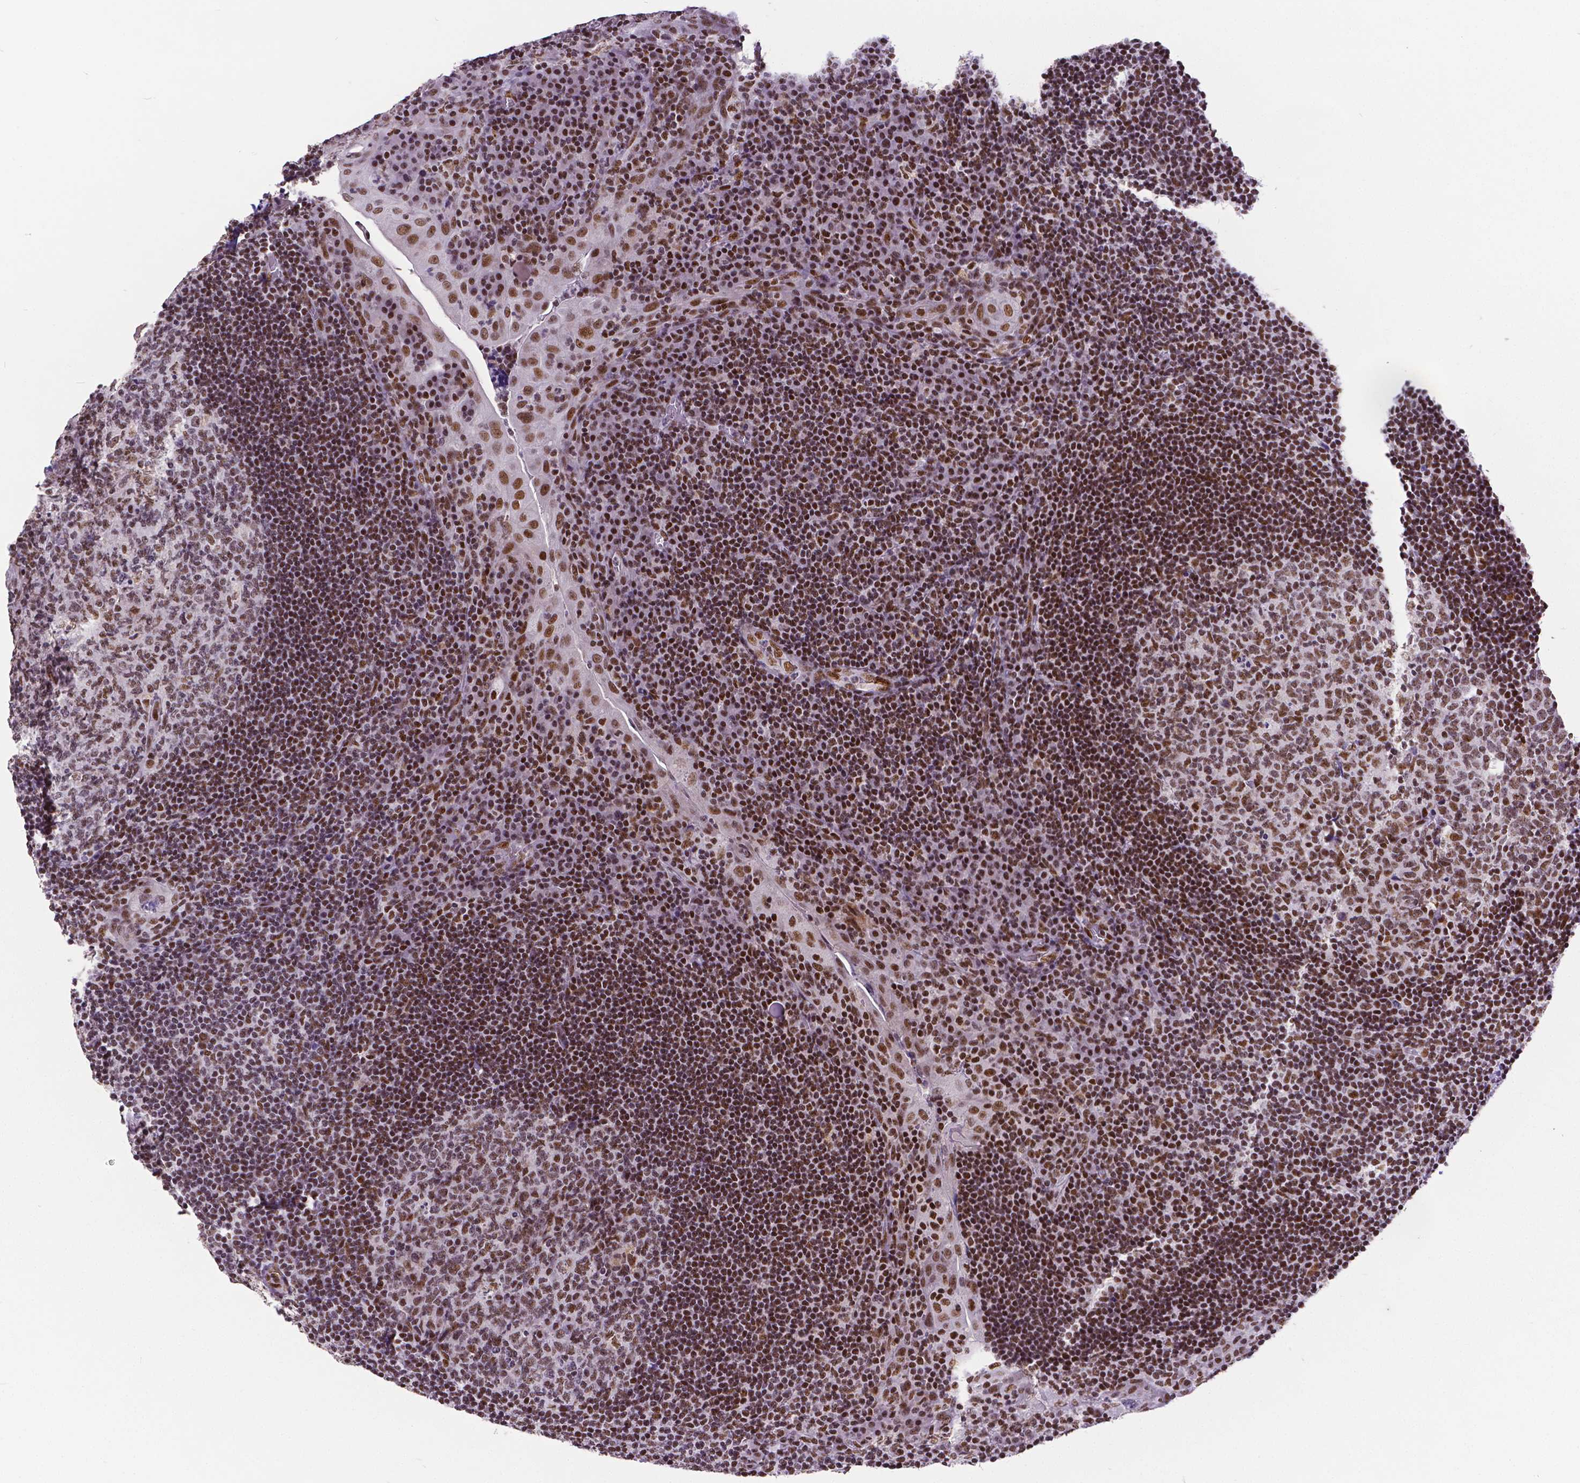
{"staining": {"intensity": "moderate", "quantity": ">75%", "location": "nuclear"}, "tissue": "tonsil", "cell_type": "Germinal center cells", "image_type": "normal", "snomed": [{"axis": "morphology", "description": "Normal tissue, NOS"}, {"axis": "topography", "description": "Tonsil"}], "caption": "Tonsil stained for a protein (brown) shows moderate nuclear positive positivity in approximately >75% of germinal center cells.", "gene": "ATRX", "patient": {"sex": "male", "age": 17}}